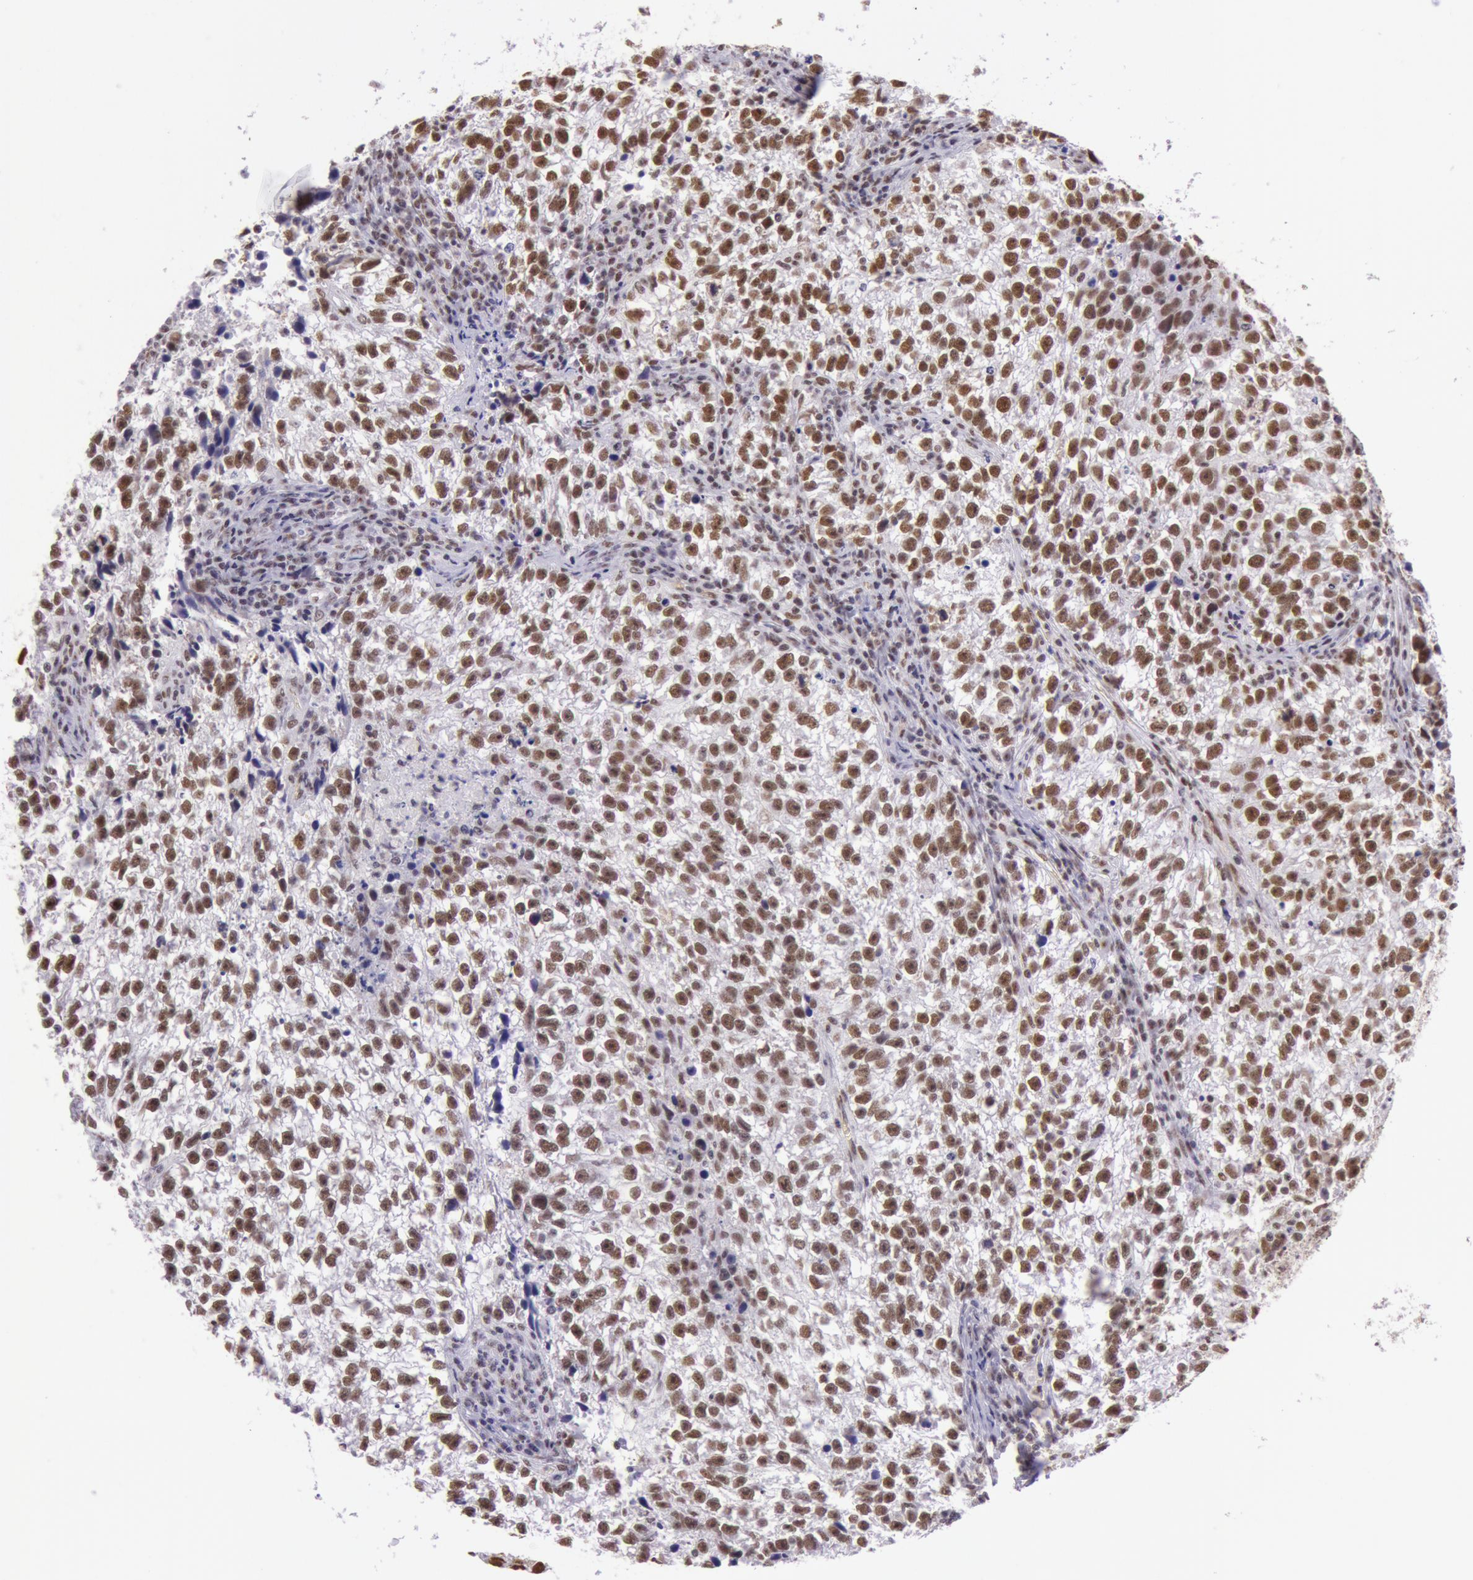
{"staining": {"intensity": "strong", "quantity": ">75%", "location": "nuclear"}, "tissue": "testis cancer", "cell_type": "Tumor cells", "image_type": "cancer", "snomed": [{"axis": "morphology", "description": "Seminoma, NOS"}, {"axis": "topography", "description": "Testis"}], "caption": "Human testis seminoma stained with a brown dye shows strong nuclear positive expression in about >75% of tumor cells.", "gene": "NBN", "patient": {"sex": "male", "age": 38}}